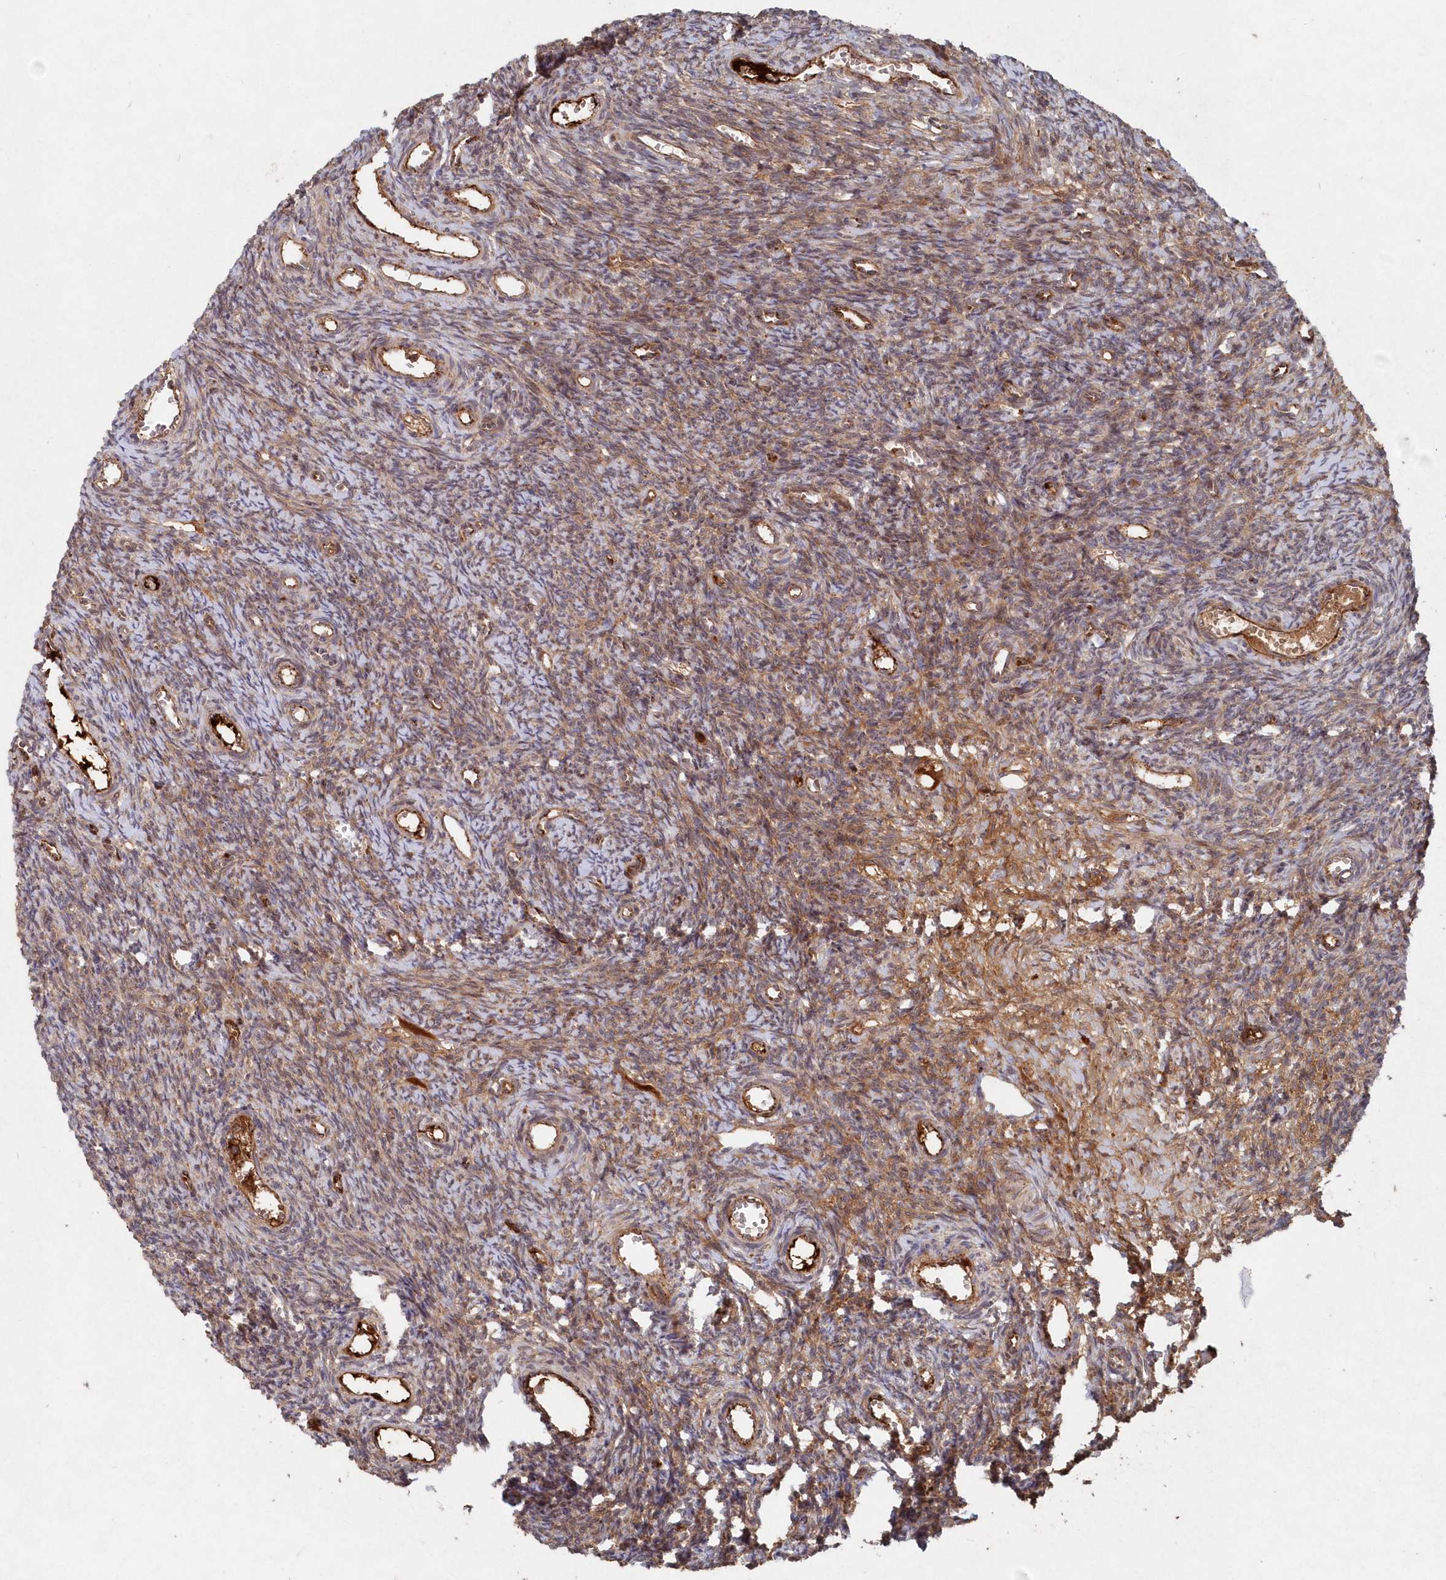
{"staining": {"intensity": "moderate", "quantity": "<25%", "location": "cytoplasmic/membranous"}, "tissue": "ovary", "cell_type": "Ovarian stroma cells", "image_type": "normal", "snomed": [{"axis": "morphology", "description": "Normal tissue, NOS"}, {"axis": "topography", "description": "Ovary"}], "caption": "Immunohistochemical staining of normal ovary reveals moderate cytoplasmic/membranous protein expression in about <25% of ovarian stroma cells.", "gene": "ABHD14B", "patient": {"sex": "female", "age": 39}}